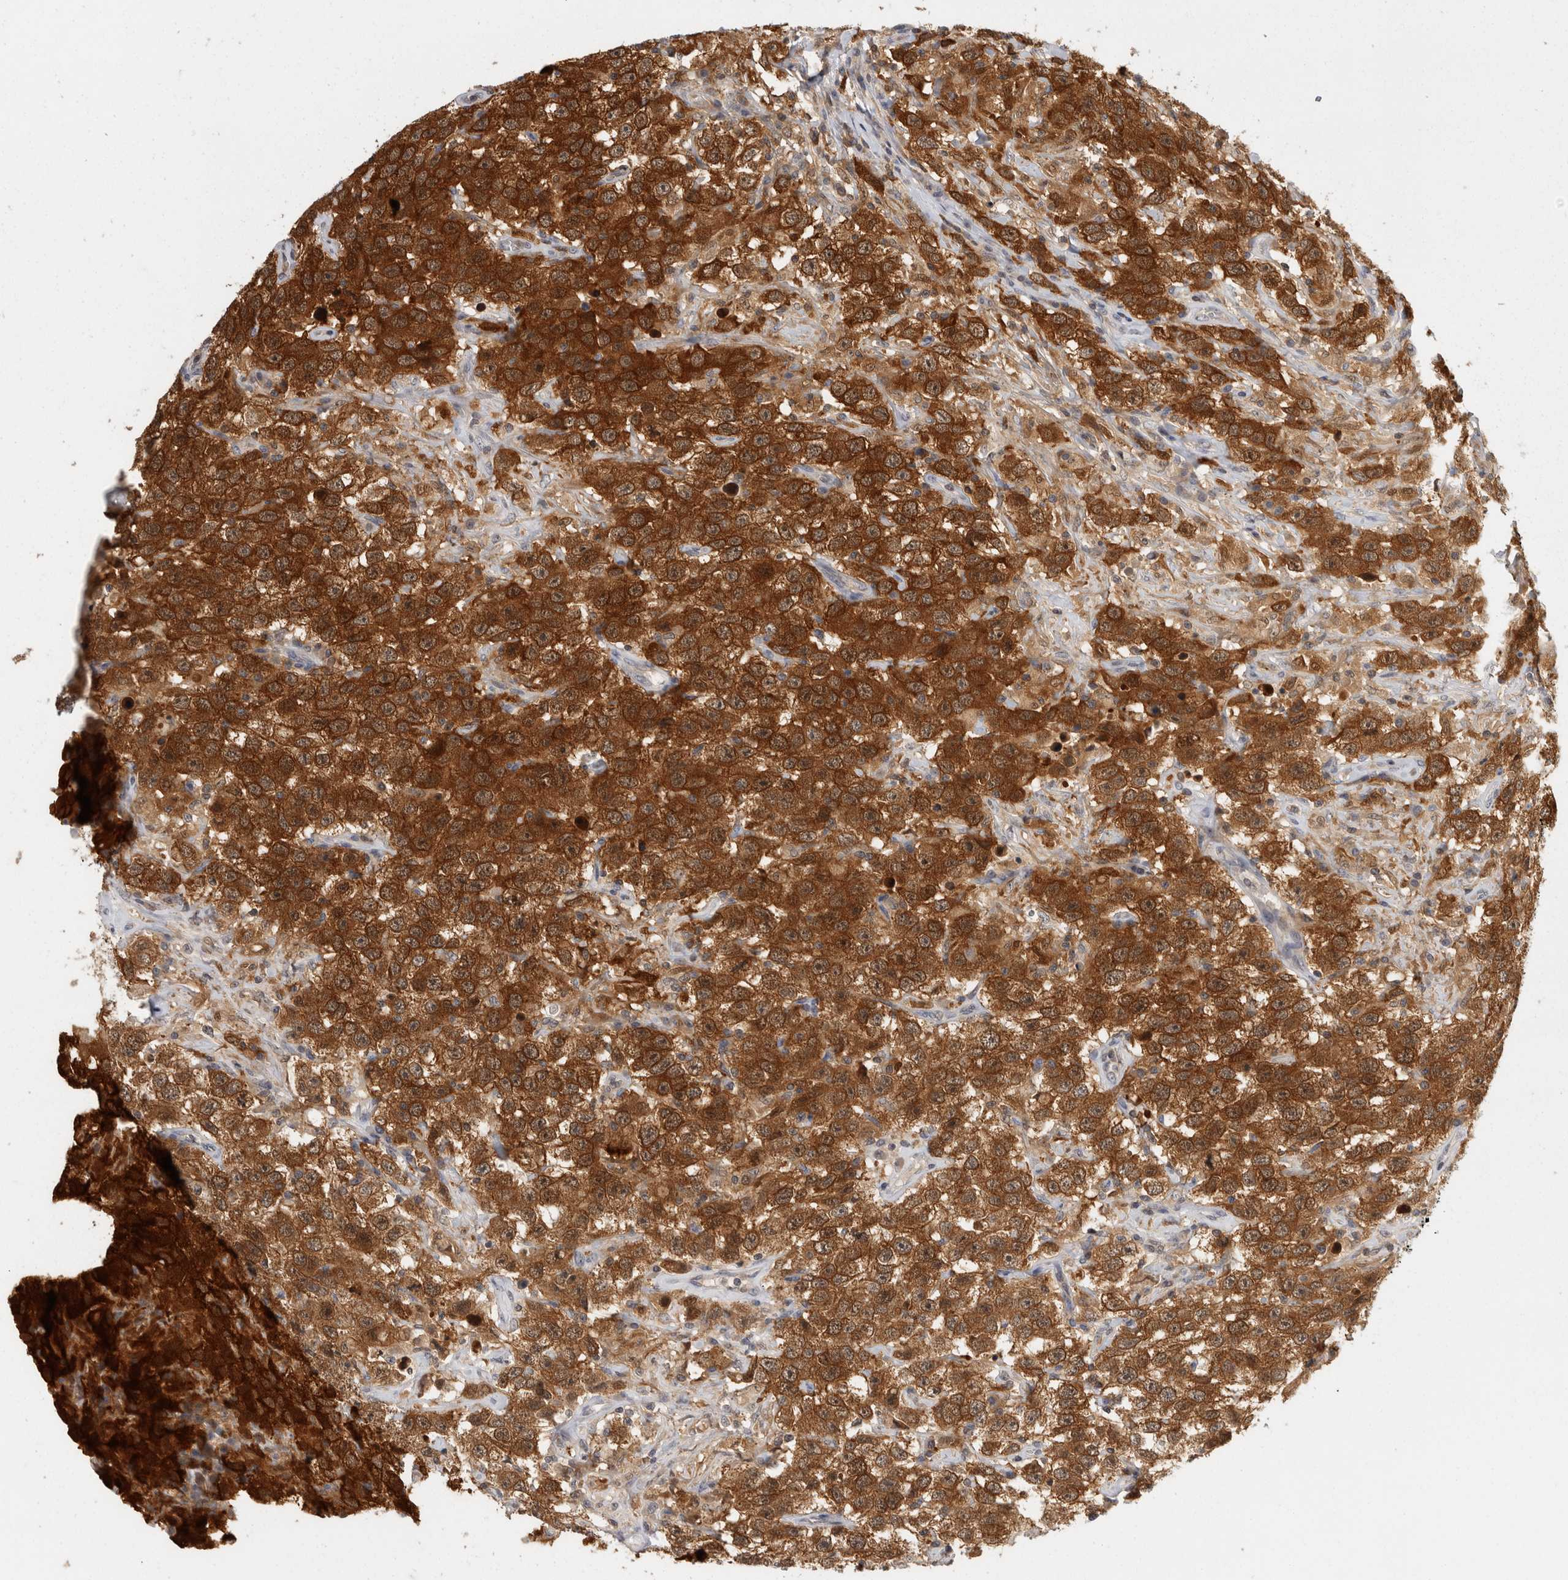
{"staining": {"intensity": "strong", "quantity": ">75%", "location": "cytoplasmic/membranous"}, "tissue": "testis cancer", "cell_type": "Tumor cells", "image_type": "cancer", "snomed": [{"axis": "morphology", "description": "Seminoma, NOS"}, {"axis": "topography", "description": "Testis"}], "caption": "Human testis seminoma stained for a protein (brown) displays strong cytoplasmic/membranous positive positivity in about >75% of tumor cells.", "gene": "ACAT2", "patient": {"sex": "male", "age": 41}}